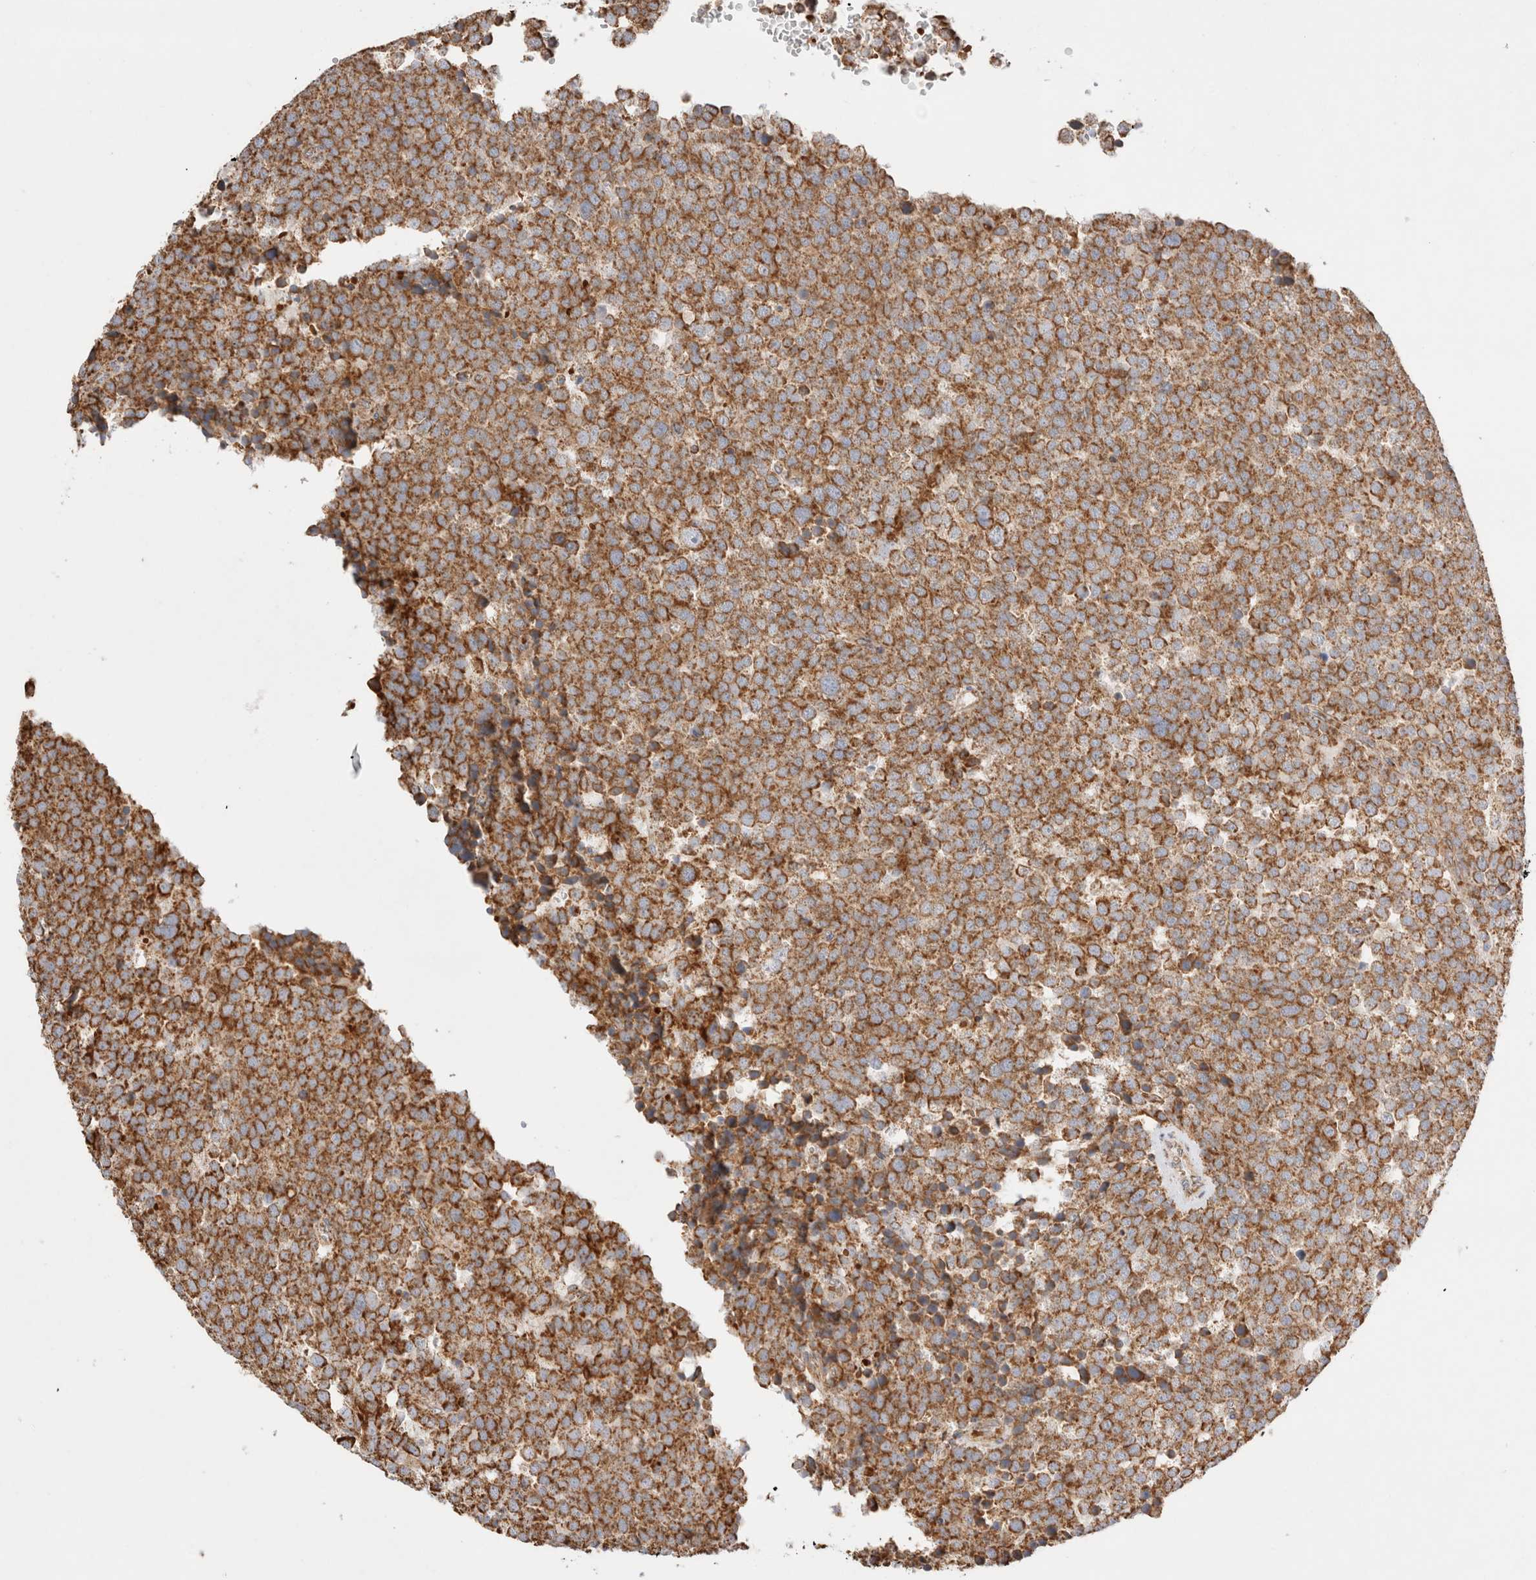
{"staining": {"intensity": "moderate", "quantity": ">75%", "location": "cytoplasmic/membranous"}, "tissue": "testis cancer", "cell_type": "Tumor cells", "image_type": "cancer", "snomed": [{"axis": "morphology", "description": "Seminoma, NOS"}, {"axis": "topography", "description": "Testis"}], "caption": "A brown stain shows moderate cytoplasmic/membranous positivity of a protein in human seminoma (testis) tumor cells. The protein of interest is stained brown, and the nuclei are stained in blue (DAB (3,3'-diaminobenzidine) IHC with brightfield microscopy, high magnification).", "gene": "TMPPE", "patient": {"sex": "male", "age": 71}}